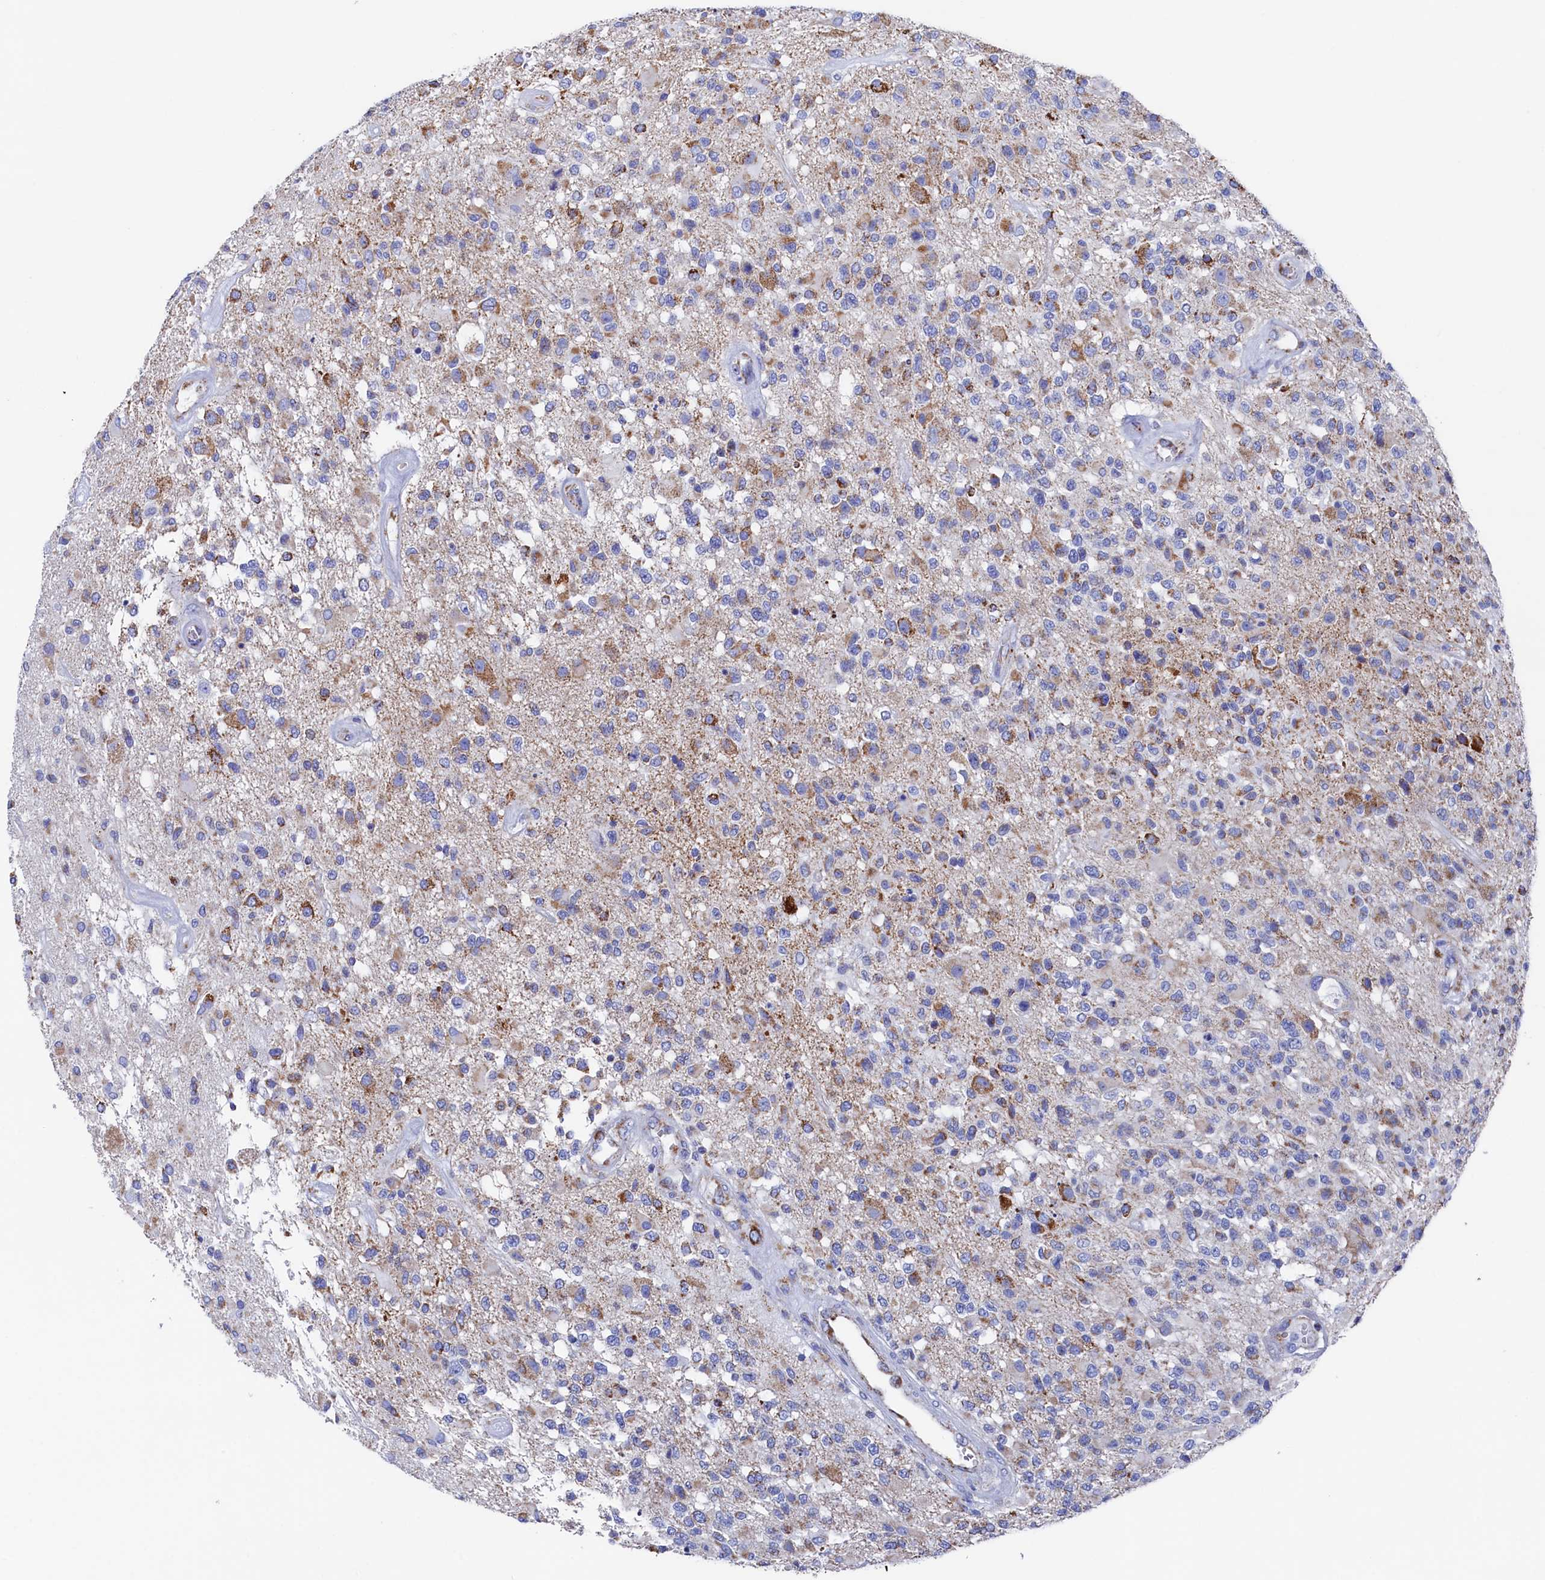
{"staining": {"intensity": "weak", "quantity": "<25%", "location": "cytoplasmic/membranous"}, "tissue": "glioma", "cell_type": "Tumor cells", "image_type": "cancer", "snomed": [{"axis": "morphology", "description": "Glioma, malignant, High grade"}, {"axis": "morphology", "description": "Glioblastoma, NOS"}, {"axis": "topography", "description": "Brain"}], "caption": "Immunohistochemistry (IHC) of human glioma demonstrates no positivity in tumor cells.", "gene": "MMAB", "patient": {"sex": "male", "age": 60}}